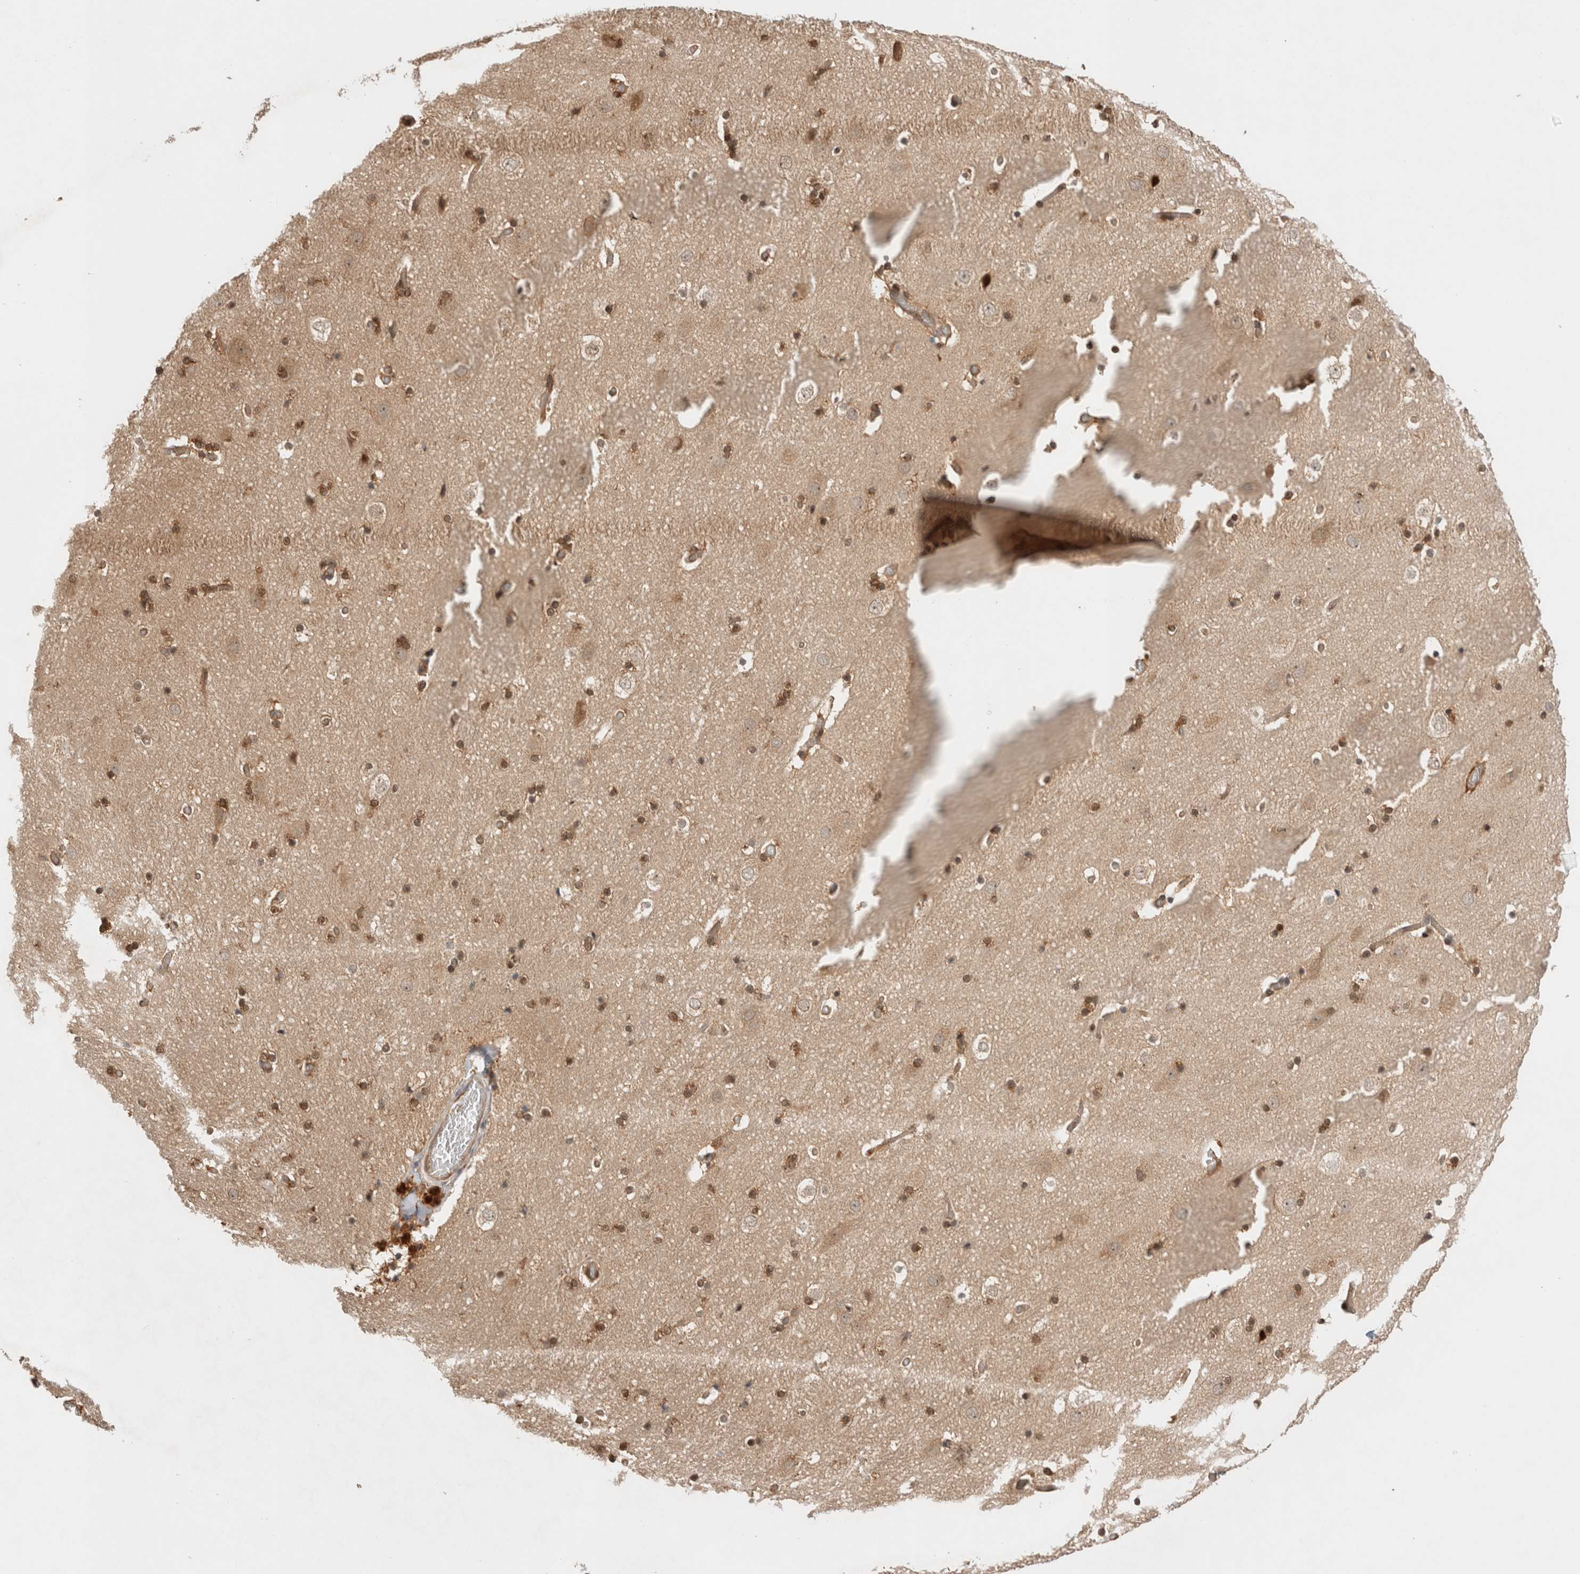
{"staining": {"intensity": "moderate", "quantity": ">75%", "location": "cytoplasmic/membranous"}, "tissue": "cerebral cortex", "cell_type": "Endothelial cells", "image_type": "normal", "snomed": [{"axis": "morphology", "description": "Normal tissue, NOS"}, {"axis": "topography", "description": "Cerebral cortex"}], "caption": "A brown stain shows moderate cytoplasmic/membranous positivity of a protein in endothelial cells of unremarkable human cerebral cortex. (DAB IHC, brown staining for protein, blue staining for nuclei).", "gene": "OTUD6B", "patient": {"sex": "male", "age": 57}}